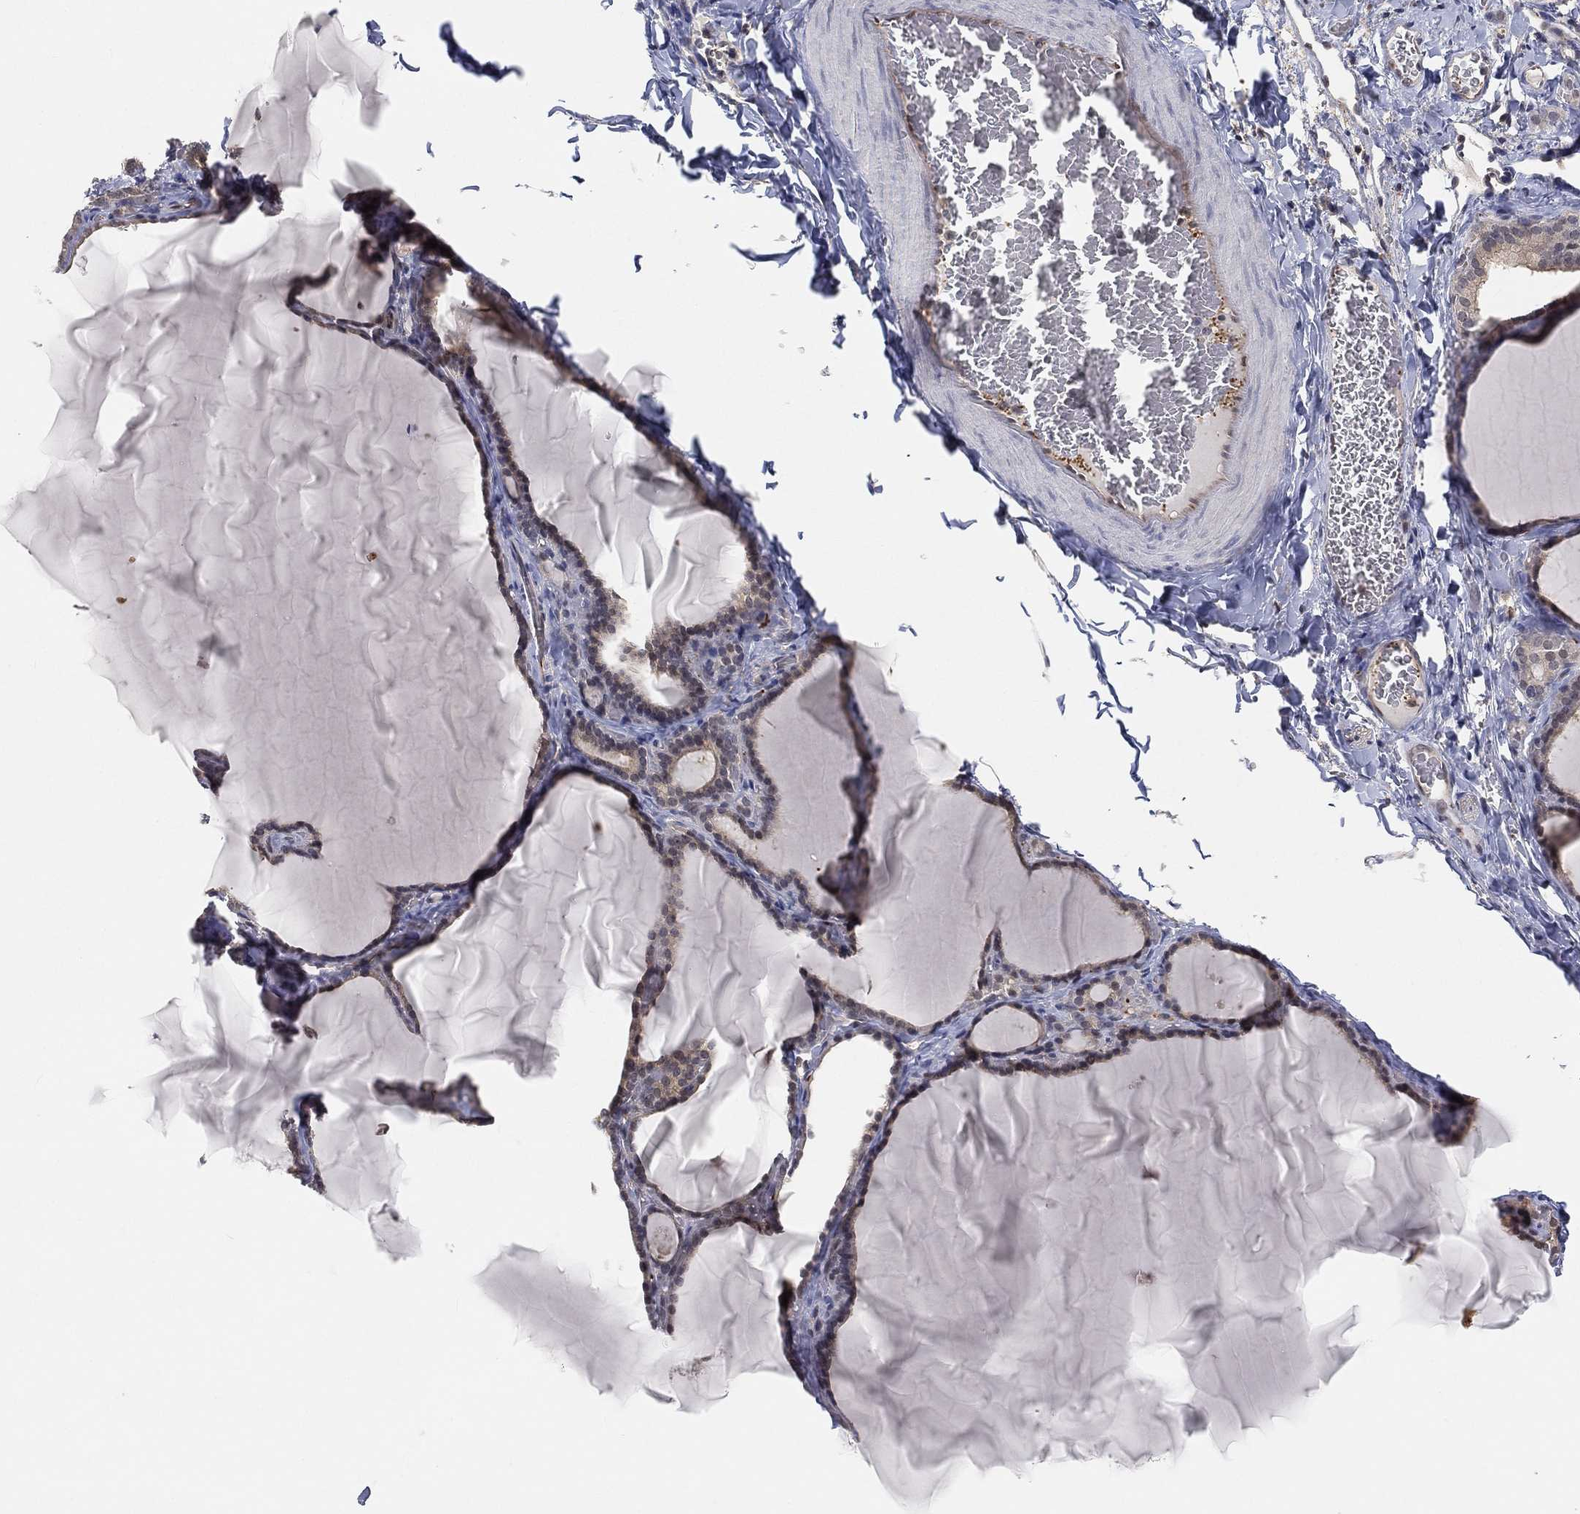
{"staining": {"intensity": "negative", "quantity": "none", "location": "none"}, "tissue": "thyroid gland", "cell_type": "Glandular cells", "image_type": "normal", "snomed": [{"axis": "morphology", "description": "Normal tissue, NOS"}, {"axis": "morphology", "description": "Hyperplasia, NOS"}, {"axis": "topography", "description": "Thyroid gland"}], "caption": "IHC histopathology image of unremarkable human thyroid gland stained for a protein (brown), which exhibits no expression in glandular cells. (DAB (3,3'-diaminobenzidine) immunohistochemistry, high magnification).", "gene": "MAPK1", "patient": {"sex": "female", "age": 27}}